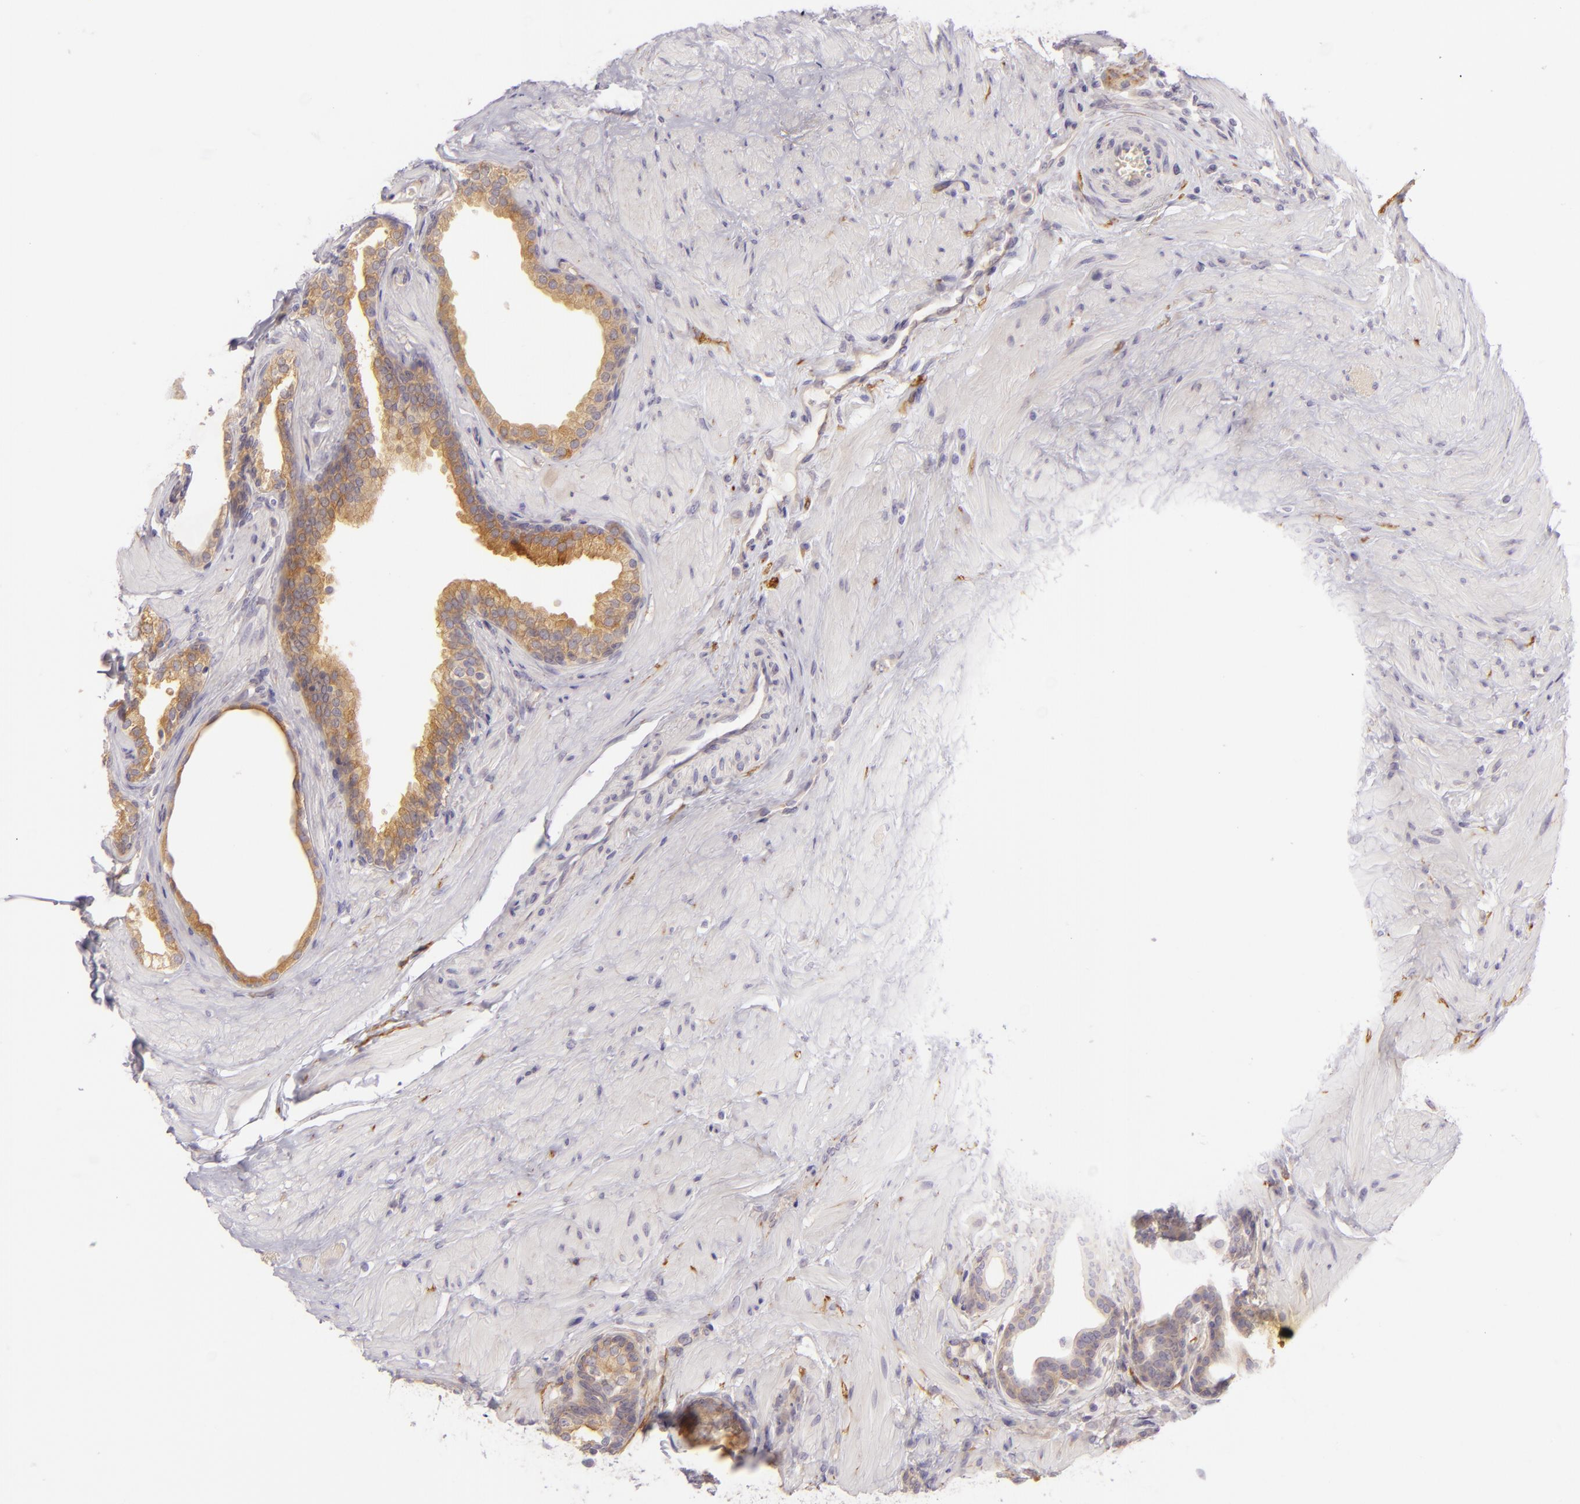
{"staining": {"intensity": "weak", "quantity": "25%-75%", "location": "cytoplasmic/membranous"}, "tissue": "prostate", "cell_type": "Glandular cells", "image_type": "normal", "snomed": [{"axis": "morphology", "description": "Normal tissue, NOS"}, {"axis": "topography", "description": "Prostate"}], "caption": "An image showing weak cytoplasmic/membranous expression in about 25%-75% of glandular cells in unremarkable prostate, as visualized by brown immunohistochemical staining.", "gene": "ZC3H7B", "patient": {"sex": "male", "age": 64}}